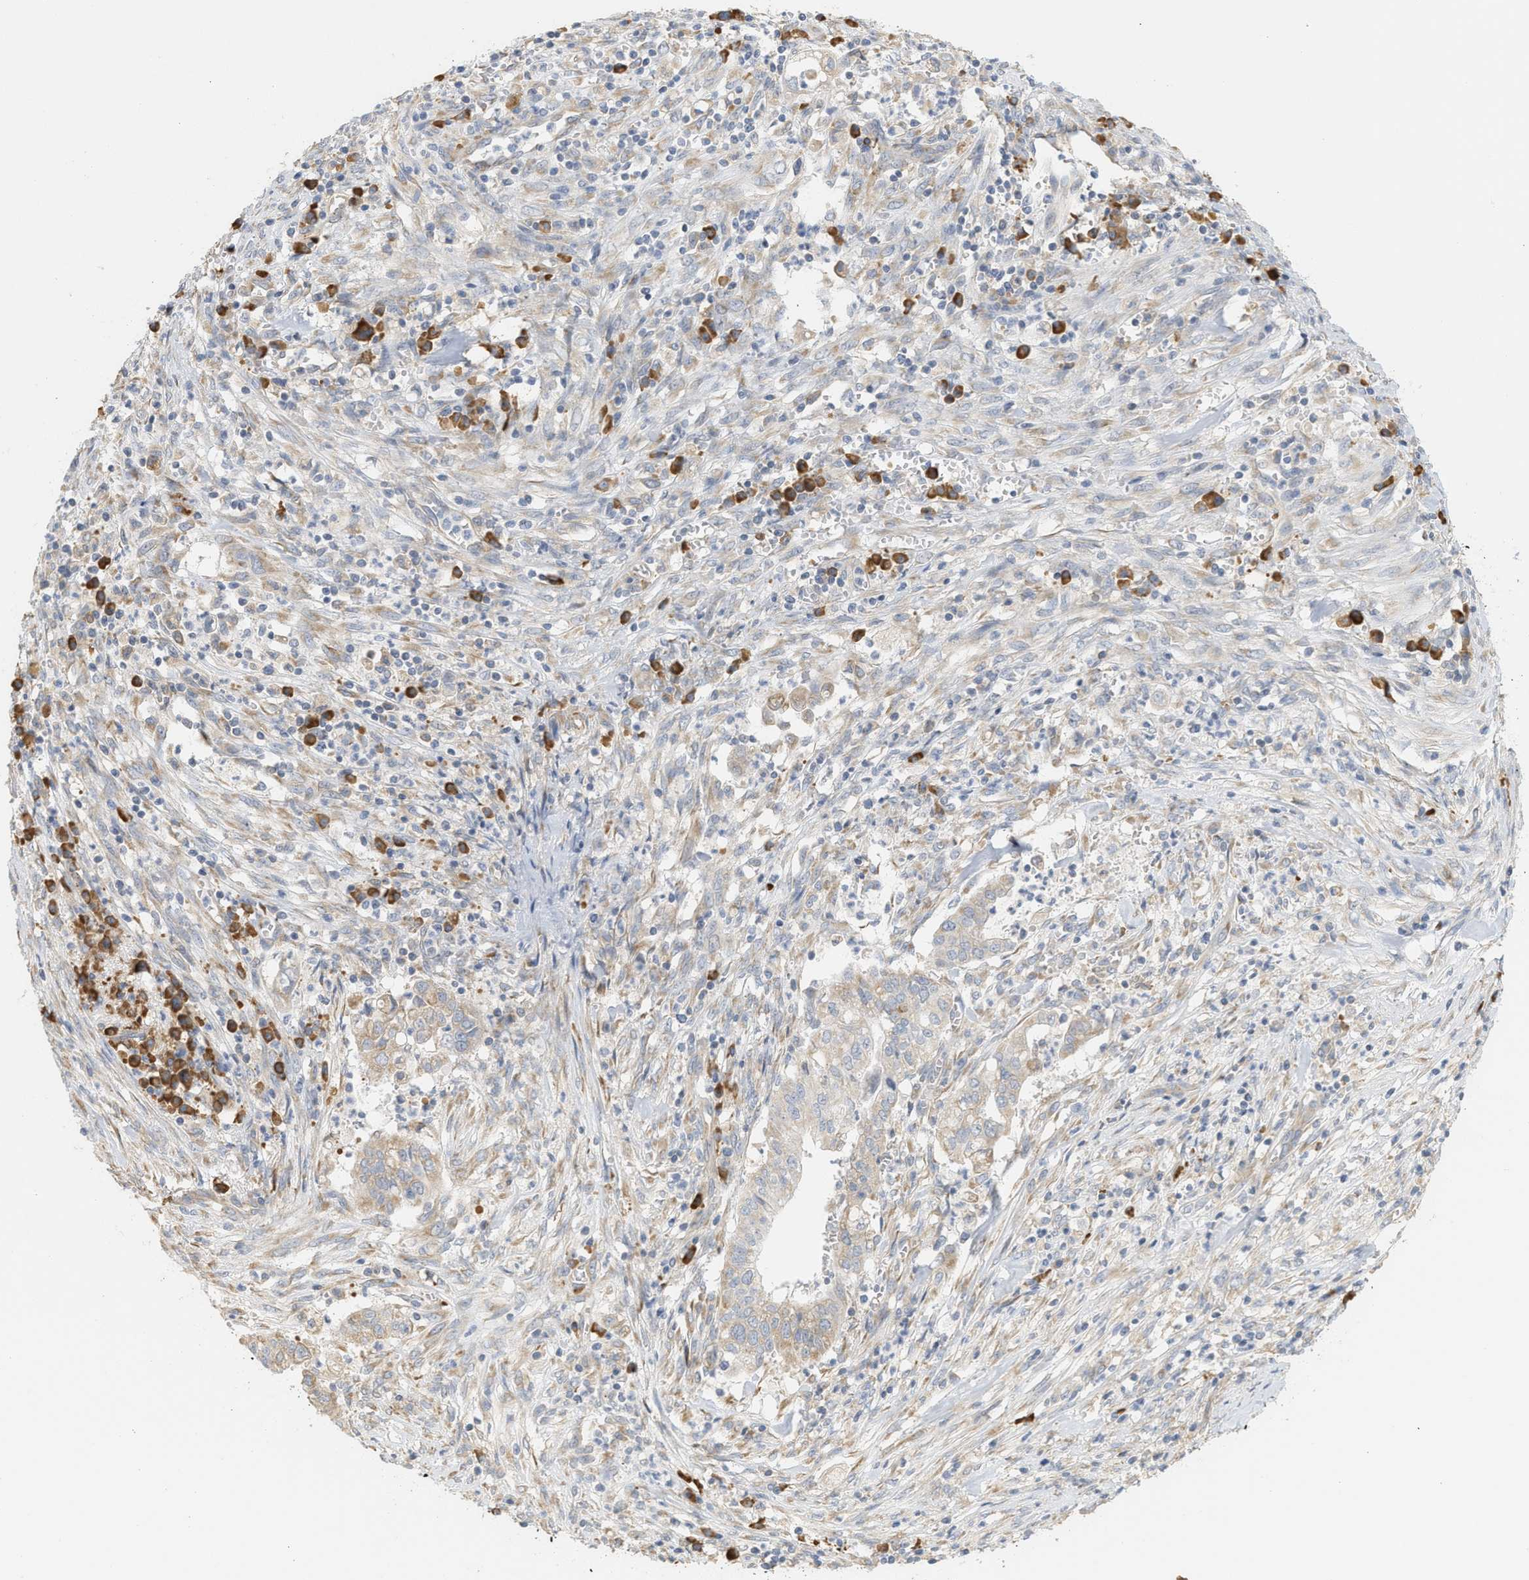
{"staining": {"intensity": "weak", "quantity": ">75%", "location": "cytoplasmic/membranous"}, "tissue": "cervical cancer", "cell_type": "Tumor cells", "image_type": "cancer", "snomed": [{"axis": "morphology", "description": "Adenocarcinoma, NOS"}, {"axis": "topography", "description": "Cervix"}], "caption": "IHC staining of adenocarcinoma (cervical), which demonstrates low levels of weak cytoplasmic/membranous positivity in about >75% of tumor cells indicating weak cytoplasmic/membranous protein positivity. The staining was performed using DAB (brown) for protein detection and nuclei were counterstained in hematoxylin (blue).", "gene": "SVOP", "patient": {"sex": "female", "age": 44}}